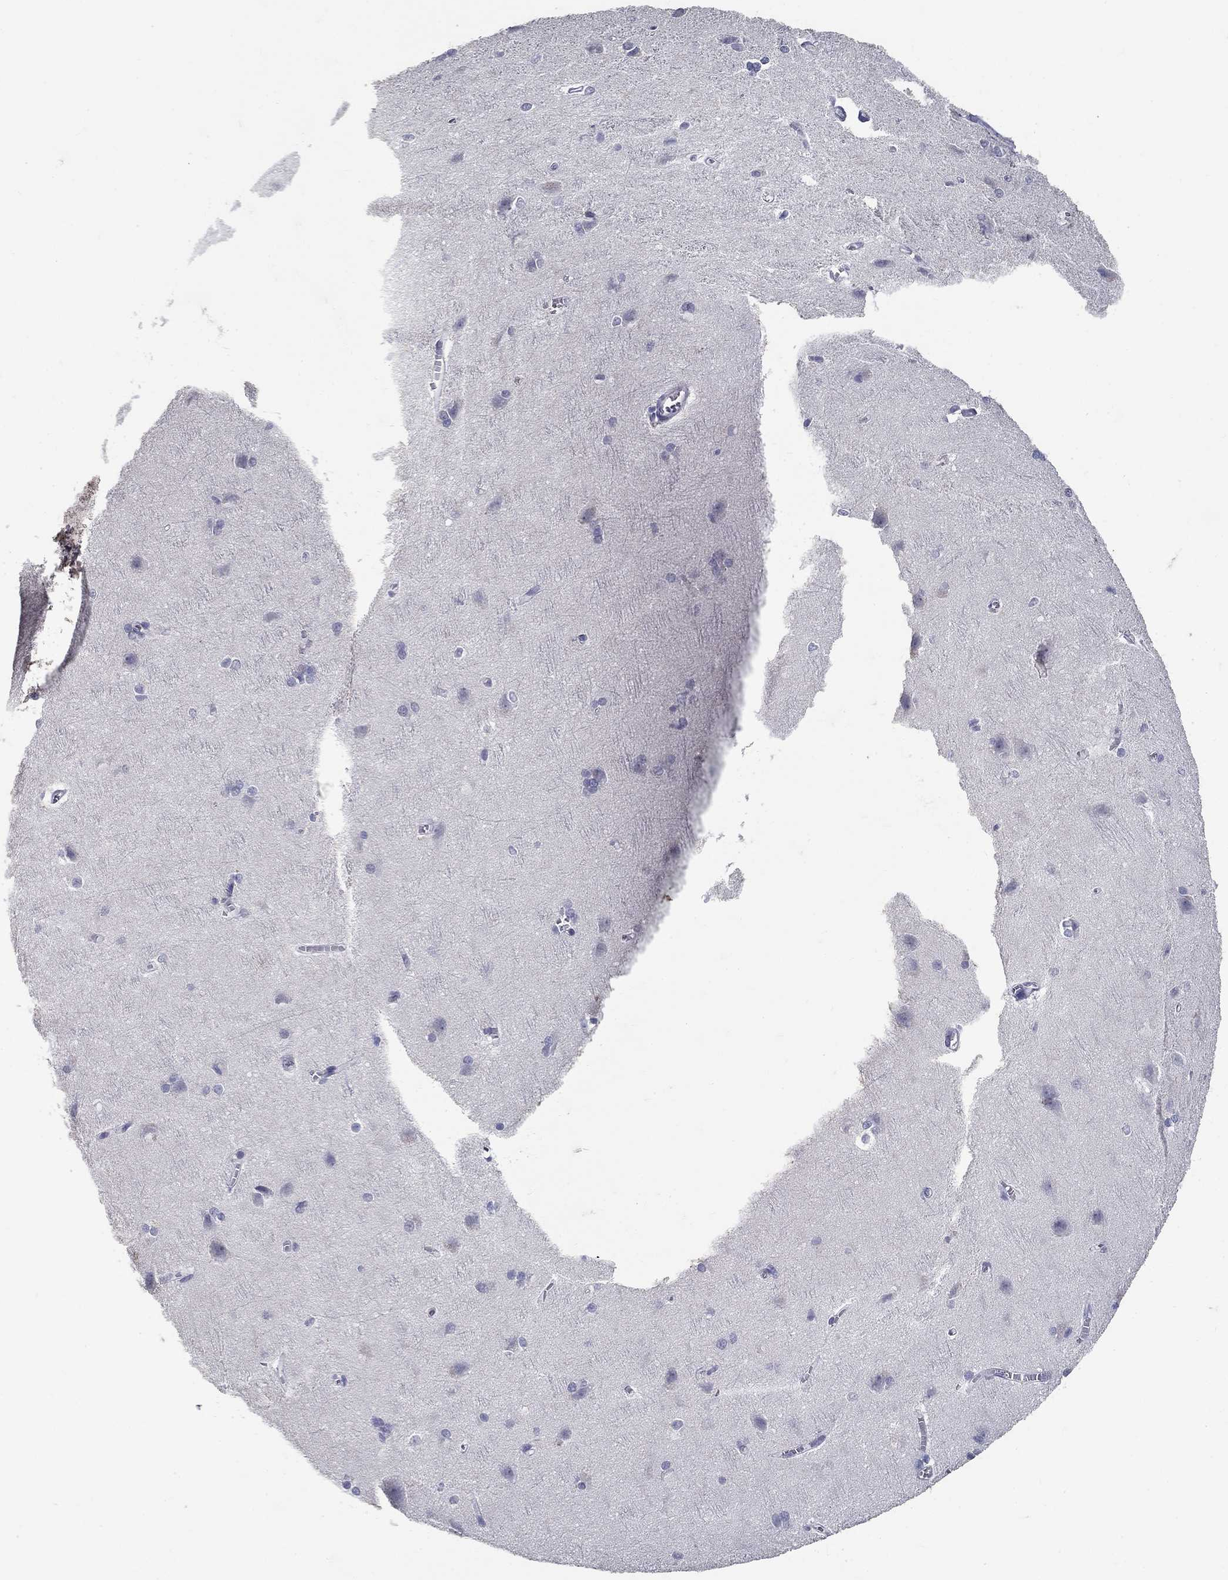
{"staining": {"intensity": "negative", "quantity": "none", "location": "none"}, "tissue": "cerebral cortex", "cell_type": "Endothelial cells", "image_type": "normal", "snomed": [{"axis": "morphology", "description": "Normal tissue, NOS"}, {"axis": "topography", "description": "Cerebral cortex"}], "caption": "This is an immunohistochemistry photomicrograph of normal cerebral cortex. There is no staining in endothelial cells.", "gene": "POMC", "patient": {"sex": "male", "age": 37}}